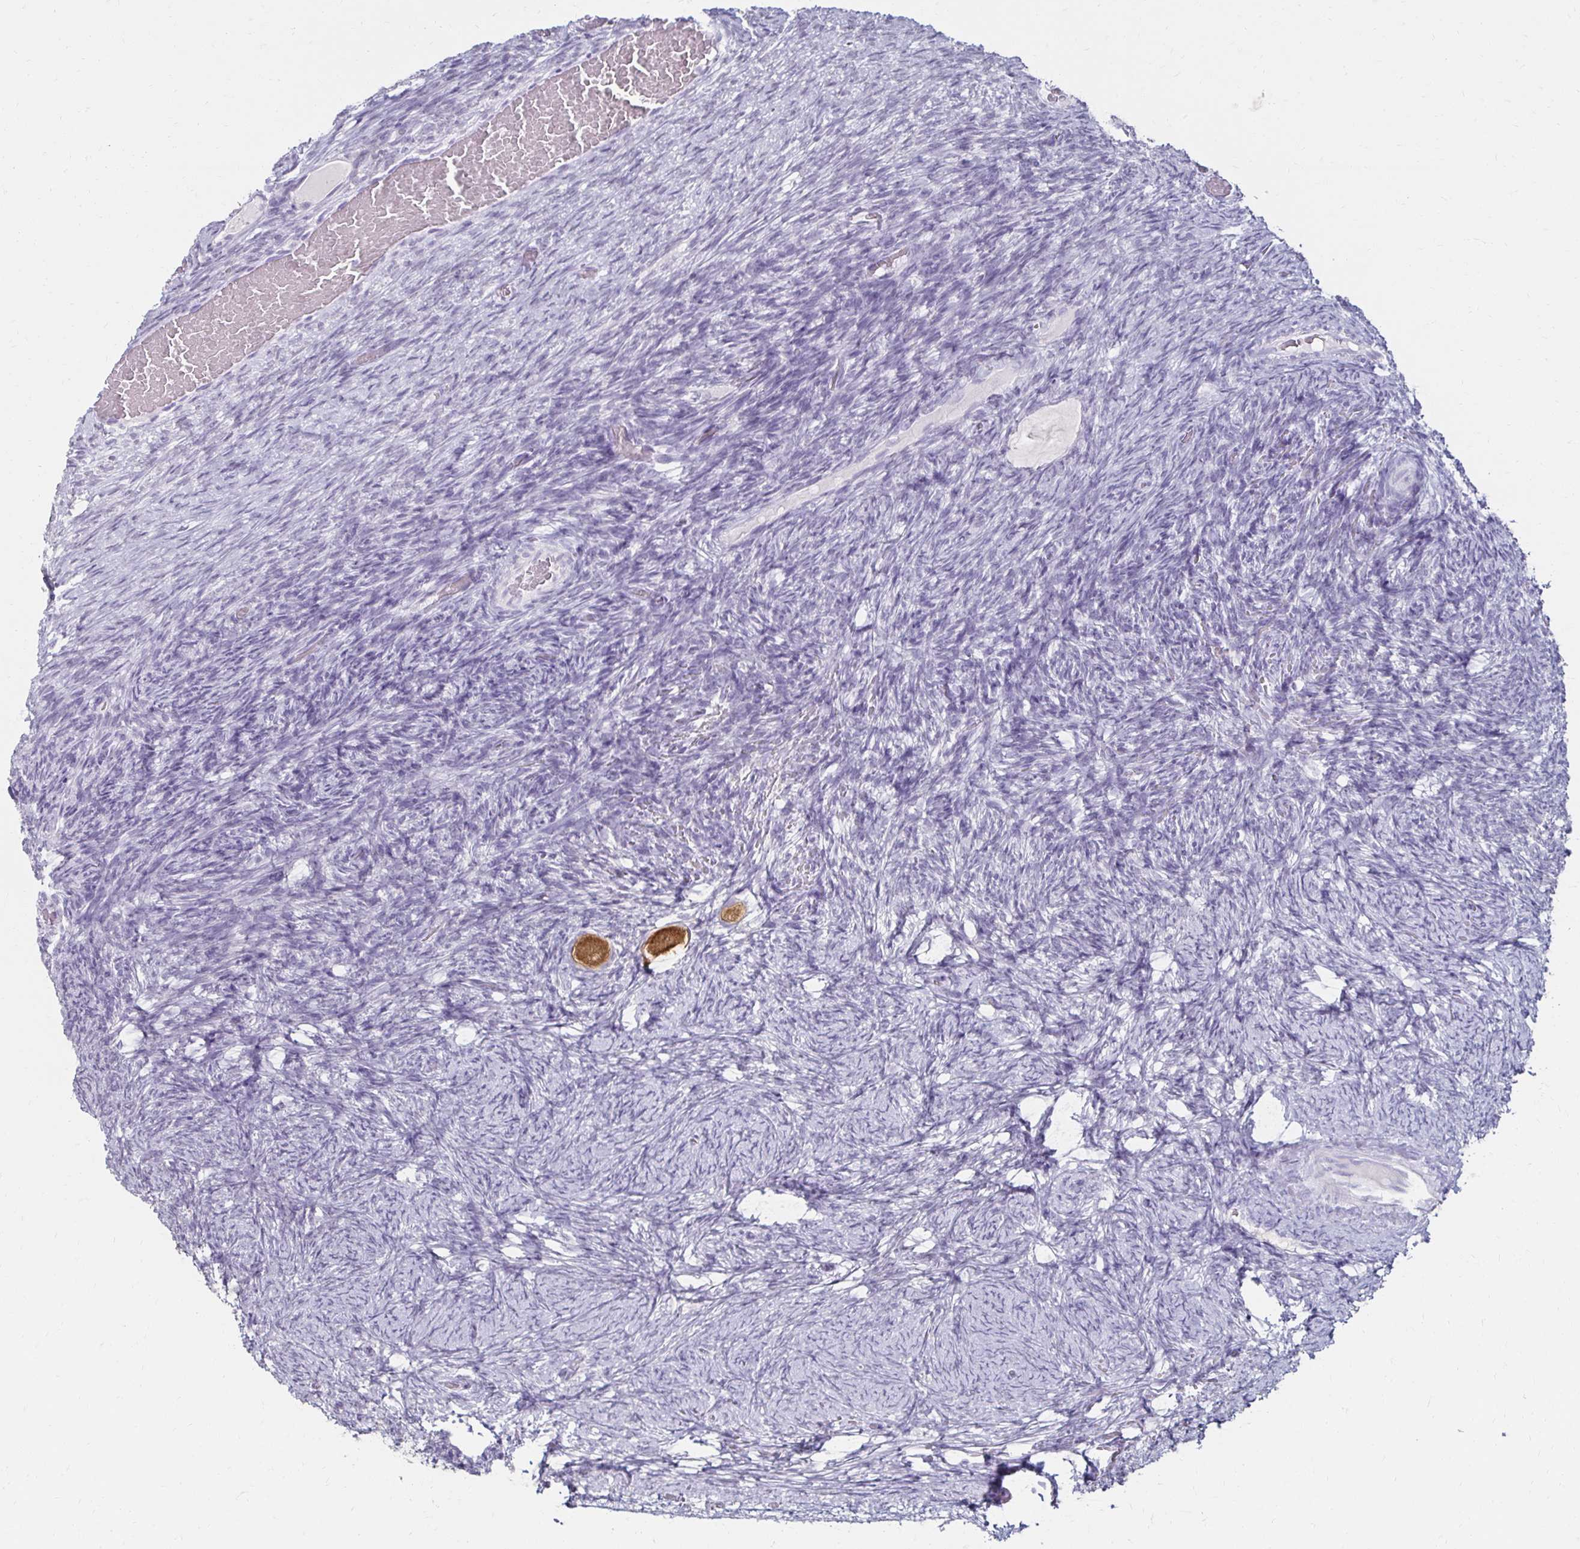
{"staining": {"intensity": "moderate", "quantity": ">75%", "location": "cytoplasmic/membranous"}, "tissue": "ovary", "cell_type": "Follicle cells", "image_type": "normal", "snomed": [{"axis": "morphology", "description": "Normal tissue, NOS"}, {"axis": "topography", "description": "Ovary"}], "caption": "The image displays staining of normal ovary, revealing moderate cytoplasmic/membranous protein expression (brown color) within follicle cells.", "gene": "TOMM34", "patient": {"sex": "female", "age": 34}}